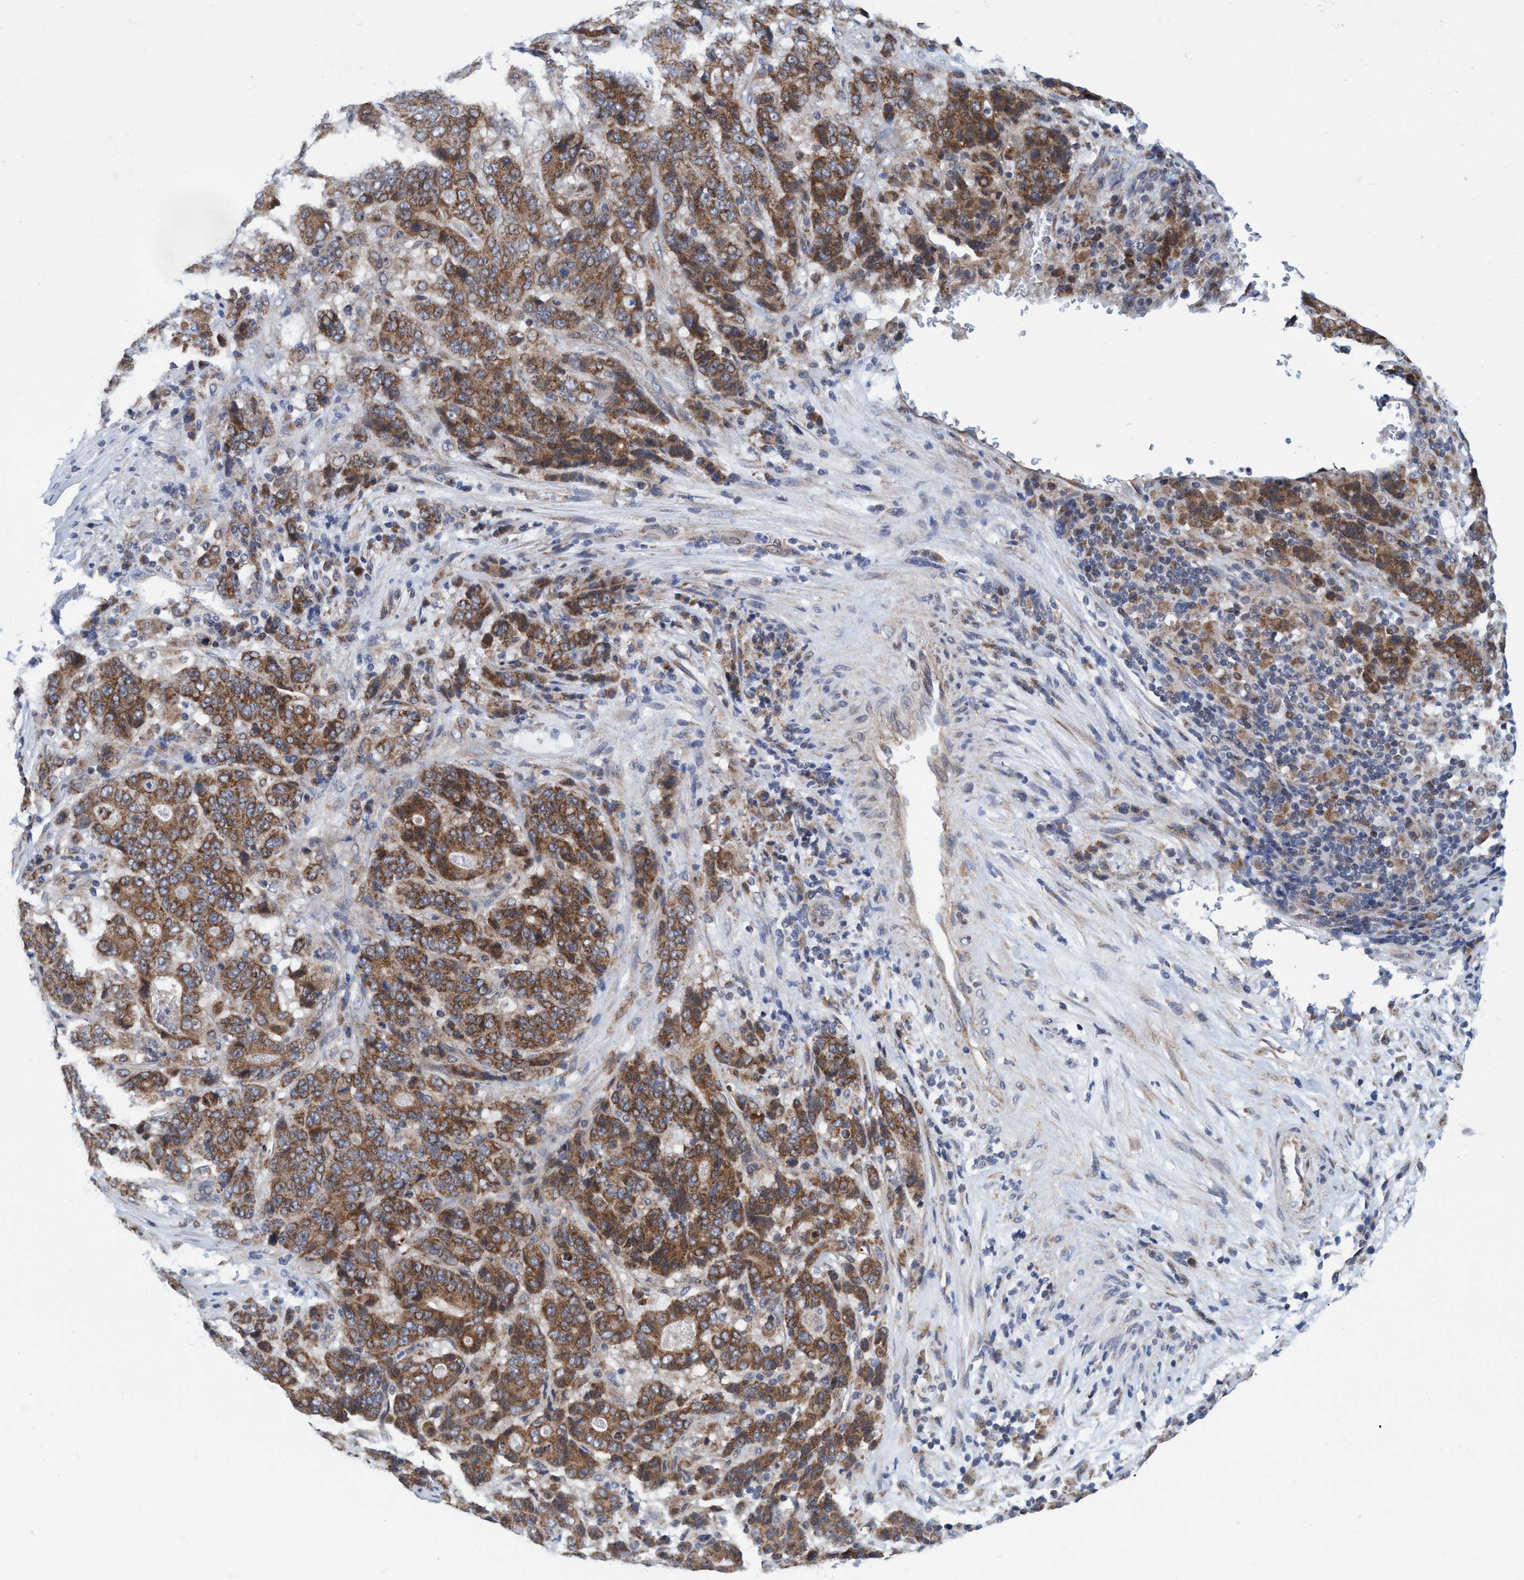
{"staining": {"intensity": "moderate", "quantity": ">75%", "location": "cytoplasmic/membranous"}, "tissue": "stomach cancer", "cell_type": "Tumor cells", "image_type": "cancer", "snomed": [{"axis": "morphology", "description": "Adenocarcinoma, NOS"}, {"axis": "topography", "description": "Stomach"}], "caption": "Approximately >75% of tumor cells in adenocarcinoma (stomach) exhibit moderate cytoplasmic/membranous protein positivity as visualized by brown immunohistochemical staining.", "gene": "POLR1F", "patient": {"sex": "female", "age": 73}}